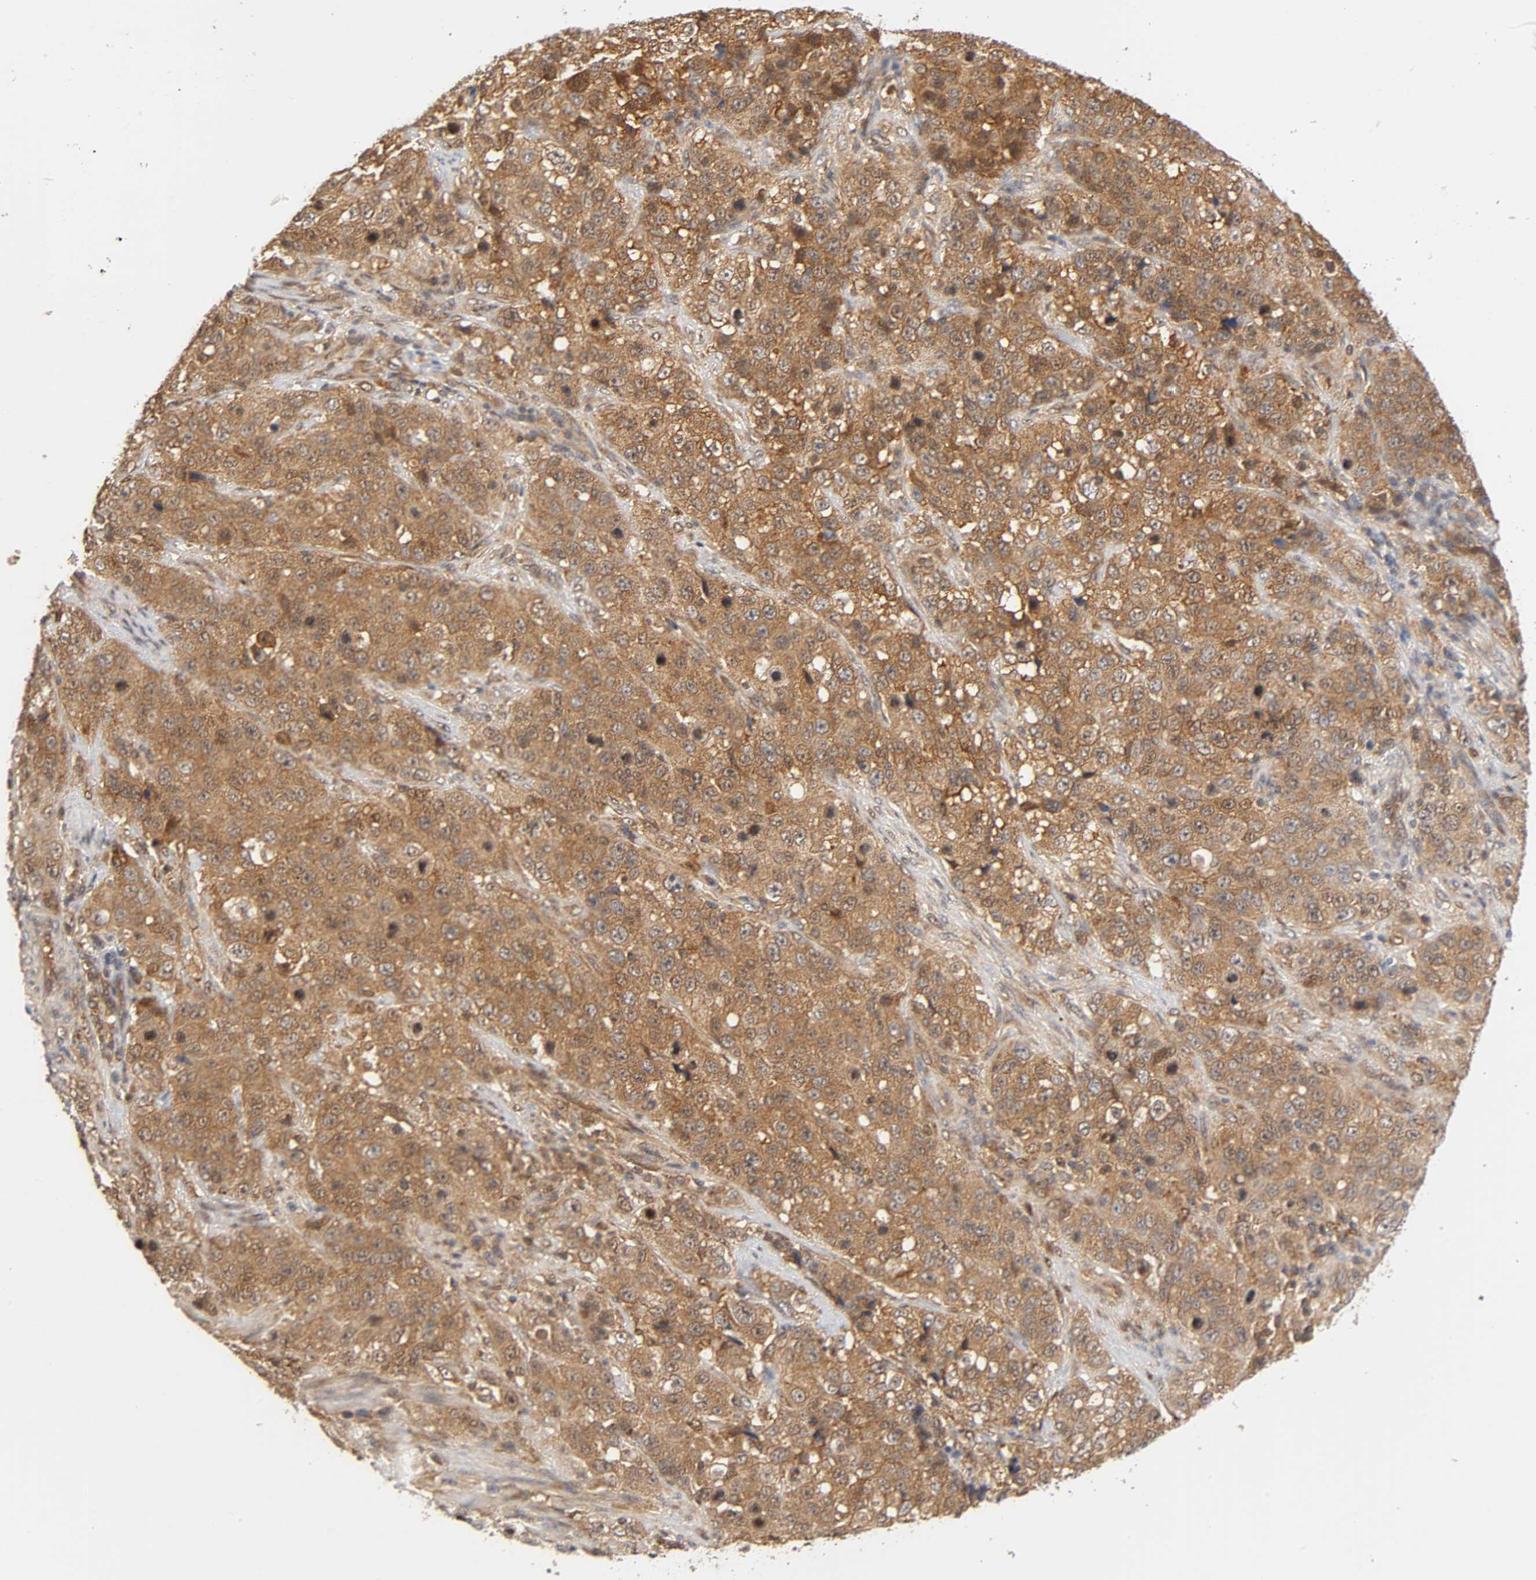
{"staining": {"intensity": "moderate", "quantity": ">75%", "location": "cytoplasmic/membranous,nuclear"}, "tissue": "stomach cancer", "cell_type": "Tumor cells", "image_type": "cancer", "snomed": [{"axis": "morphology", "description": "Normal tissue, NOS"}, {"axis": "morphology", "description": "Adenocarcinoma, NOS"}, {"axis": "topography", "description": "Stomach"}], "caption": "Immunohistochemistry (IHC) staining of stomach cancer (adenocarcinoma), which reveals medium levels of moderate cytoplasmic/membranous and nuclear expression in about >75% of tumor cells indicating moderate cytoplasmic/membranous and nuclear protein positivity. The staining was performed using DAB (3,3'-diaminobenzidine) (brown) for protein detection and nuclei were counterstained in hematoxylin (blue).", "gene": "PAFAH1B1", "patient": {"sex": "male", "age": 48}}